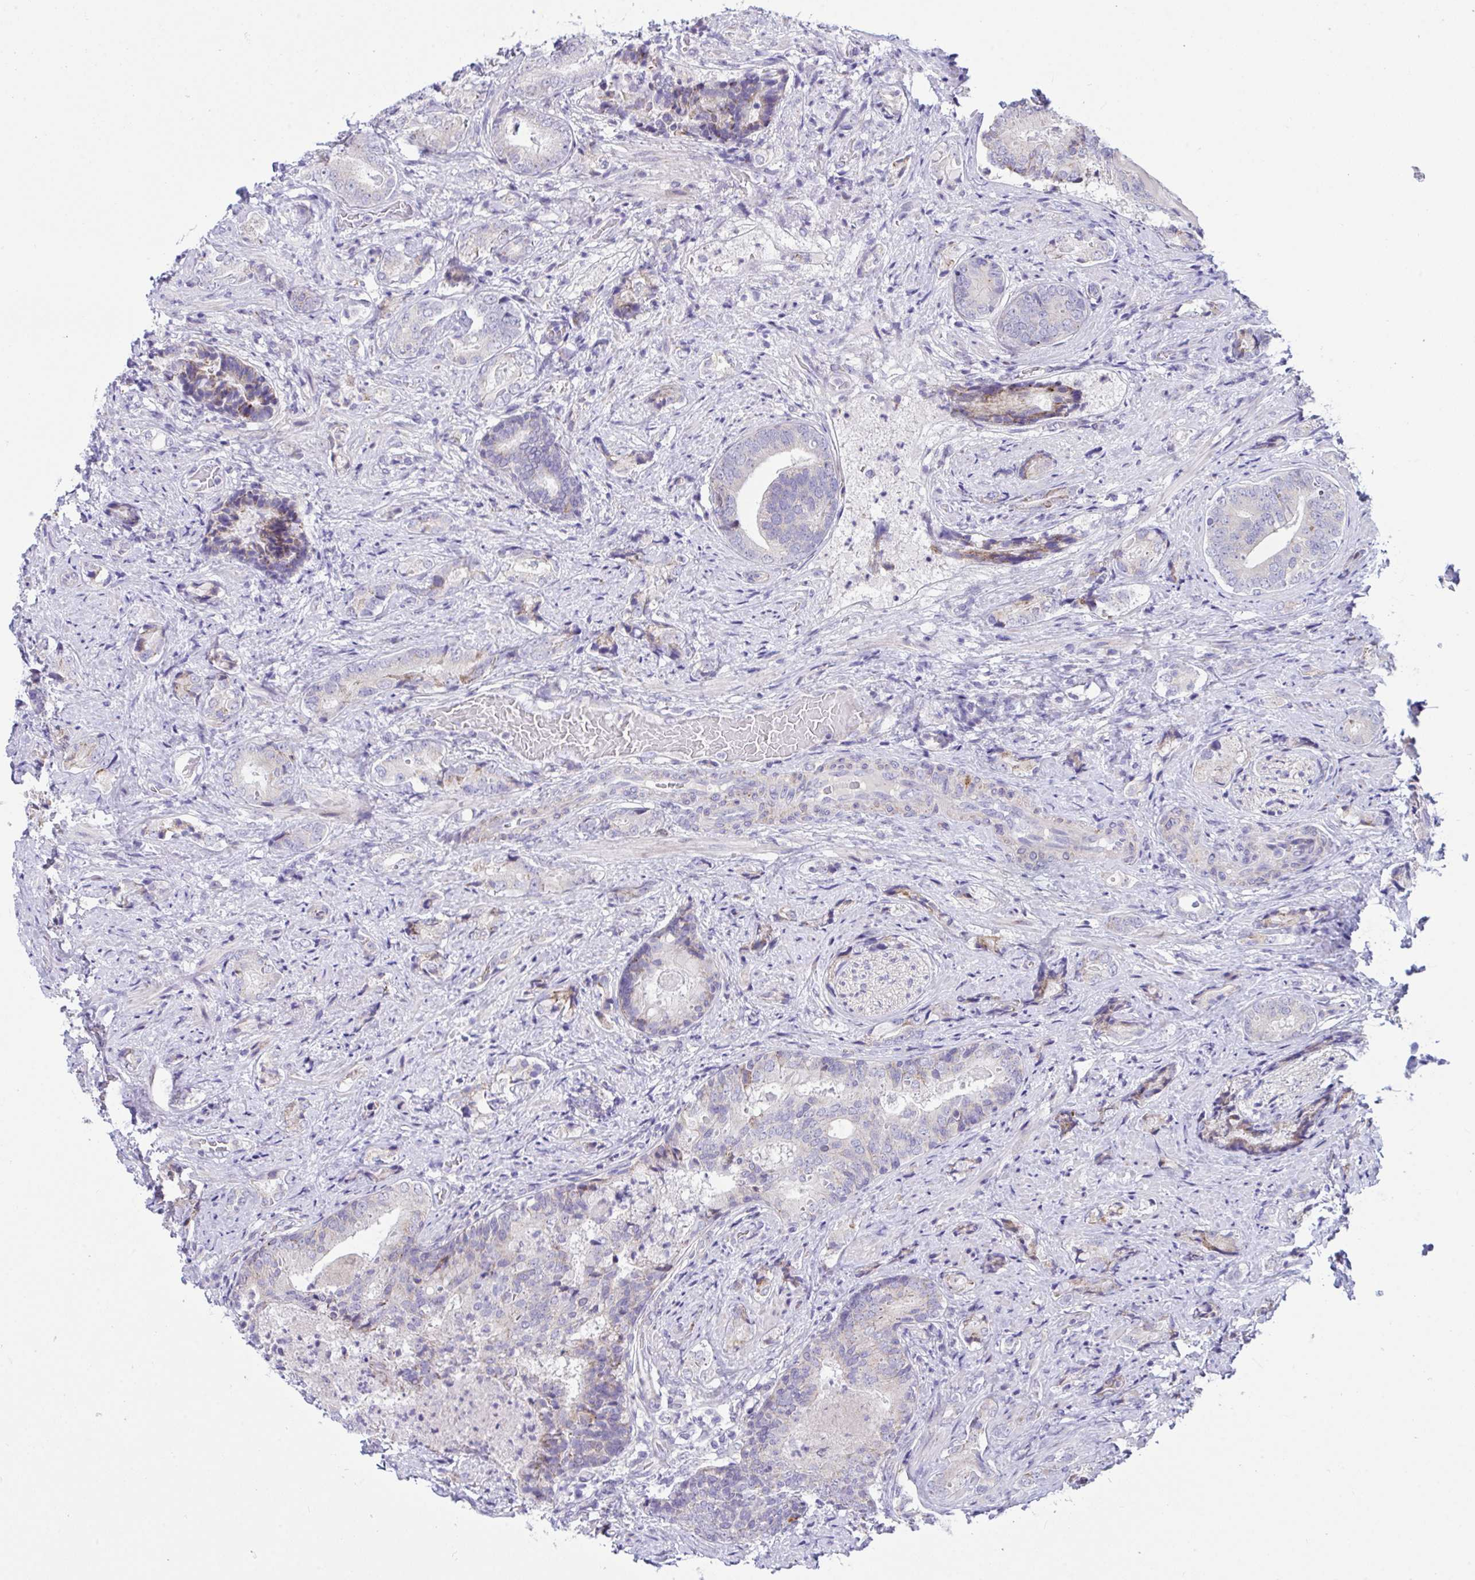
{"staining": {"intensity": "negative", "quantity": "none", "location": "none"}, "tissue": "prostate cancer", "cell_type": "Tumor cells", "image_type": "cancer", "snomed": [{"axis": "morphology", "description": "Adenocarcinoma, High grade"}, {"axis": "topography", "description": "Prostate"}], "caption": "An IHC histopathology image of adenocarcinoma (high-grade) (prostate) is shown. There is no staining in tumor cells of adenocarcinoma (high-grade) (prostate). Nuclei are stained in blue.", "gene": "DTX3", "patient": {"sex": "male", "age": 62}}